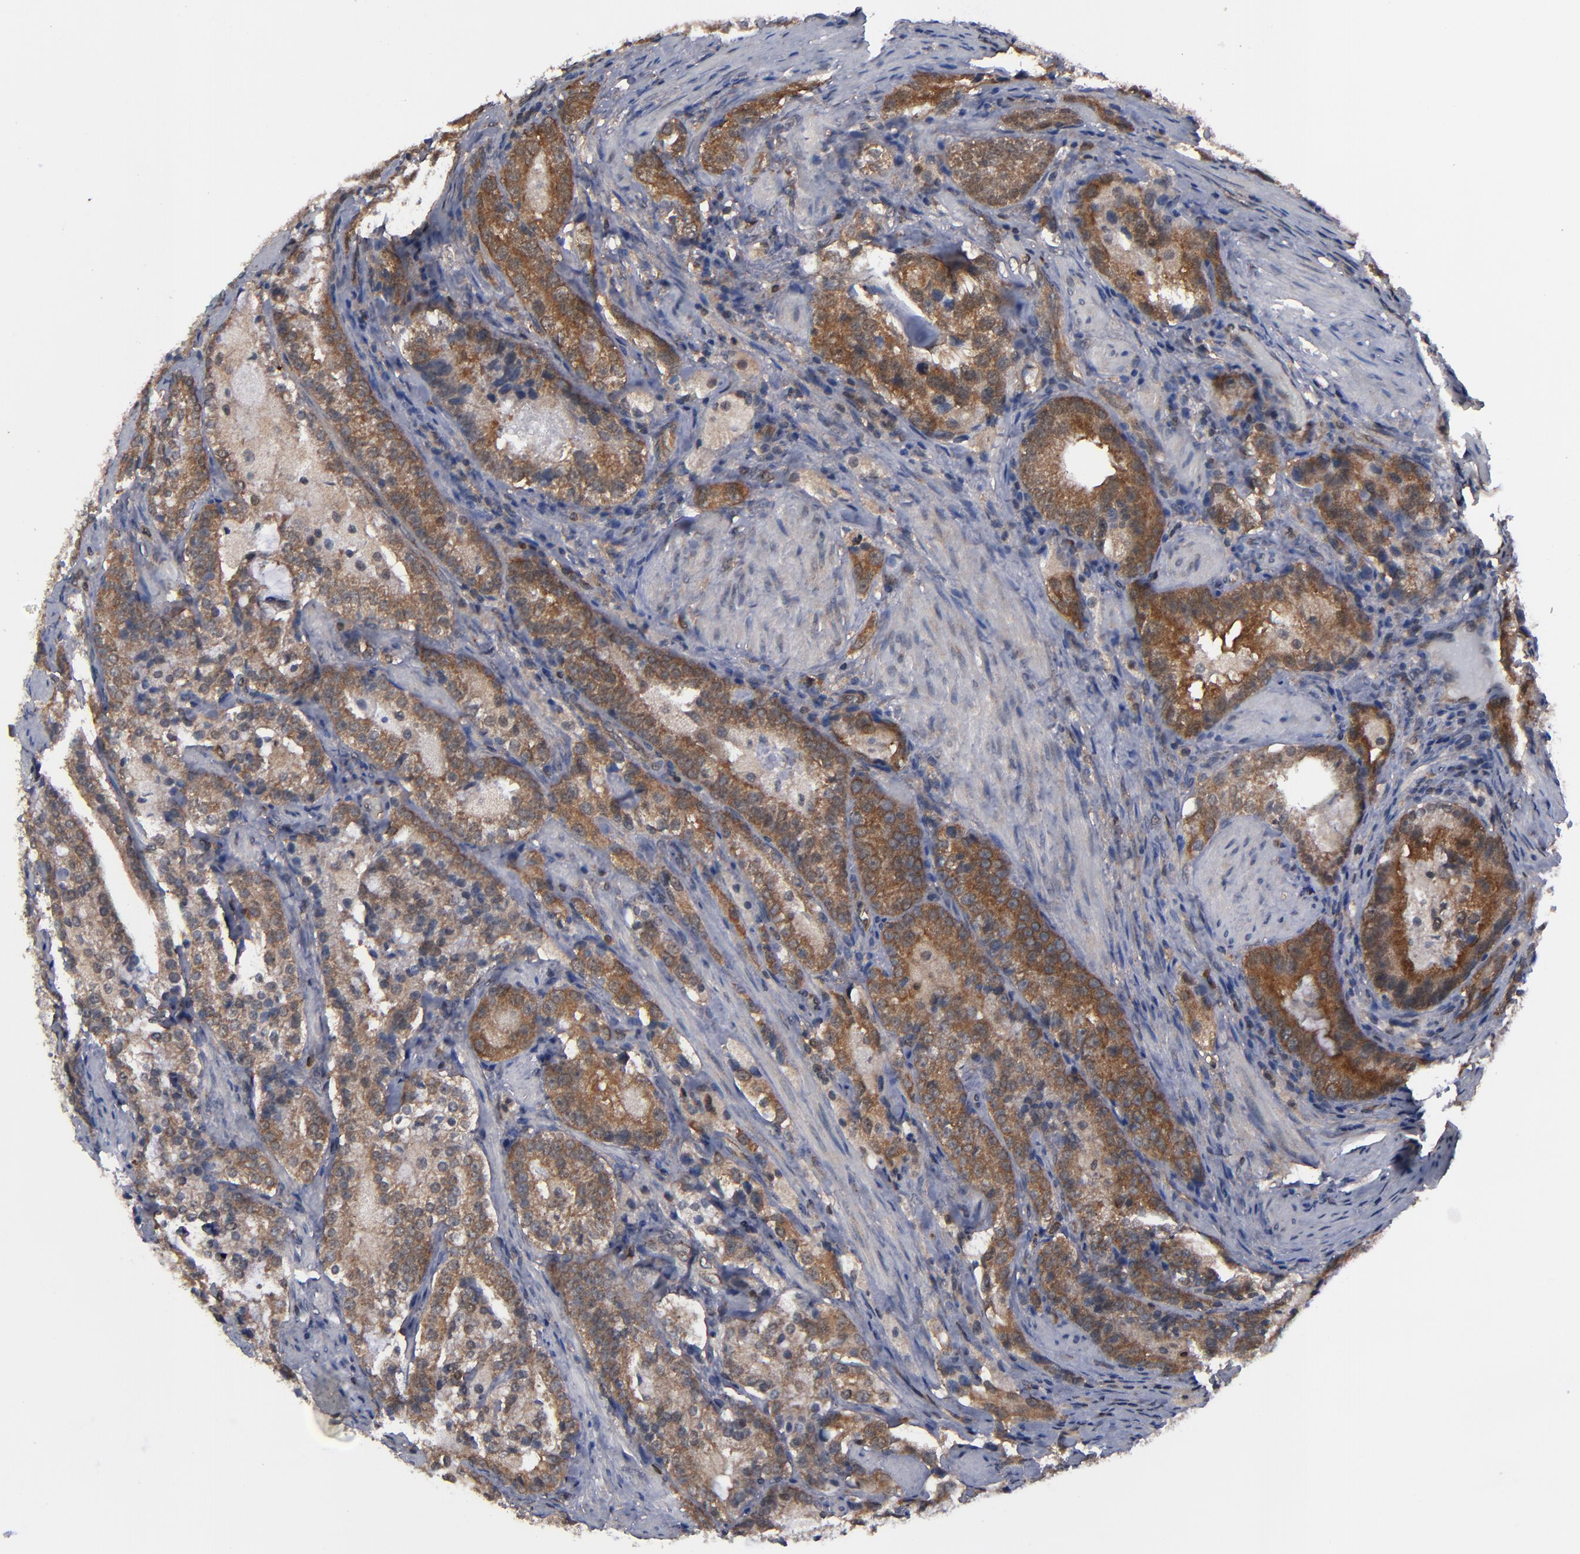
{"staining": {"intensity": "strong", "quantity": ">75%", "location": "cytoplasmic/membranous"}, "tissue": "prostate cancer", "cell_type": "Tumor cells", "image_type": "cancer", "snomed": [{"axis": "morphology", "description": "Adenocarcinoma, High grade"}, {"axis": "topography", "description": "Prostate"}], "caption": "Immunohistochemical staining of prostate cancer (adenocarcinoma (high-grade)) reveals strong cytoplasmic/membranous protein positivity in about >75% of tumor cells.", "gene": "ALG13", "patient": {"sex": "male", "age": 63}}